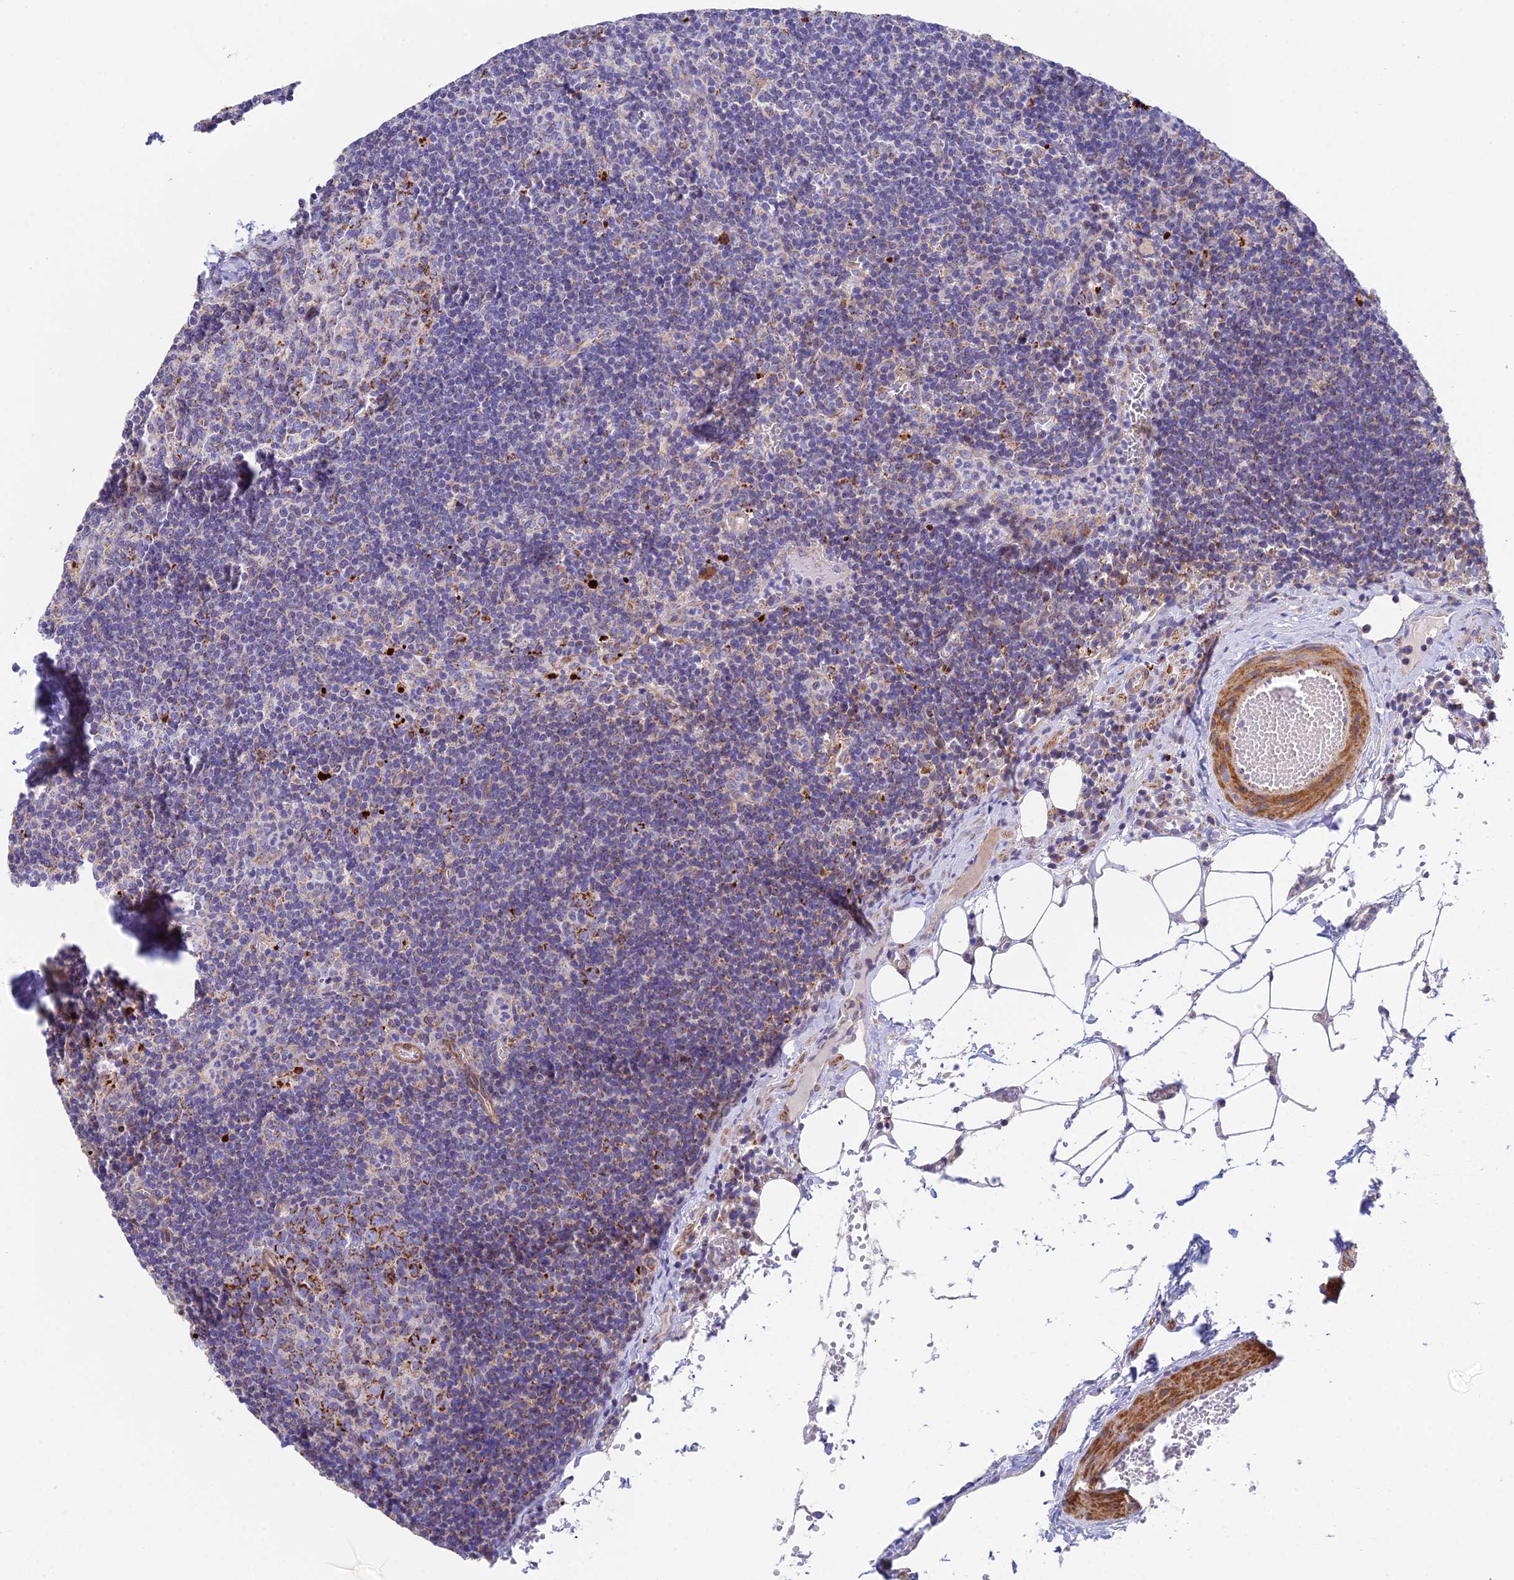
{"staining": {"intensity": "moderate", "quantity": "<25%", "location": "cytoplasmic/membranous"}, "tissue": "lymph node", "cell_type": "Germinal center cells", "image_type": "normal", "snomed": [{"axis": "morphology", "description": "Normal tissue, NOS"}, {"axis": "topography", "description": "Lymph node"}], "caption": "Immunohistochemistry (IHC) (DAB) staining of normal lymph node demonstrates moderate cytoplasmic/membranous protein expression in about <25% of germinal center cells.", "gene": "CSPG4", "patient": {"sex": "female", "age": 27}}